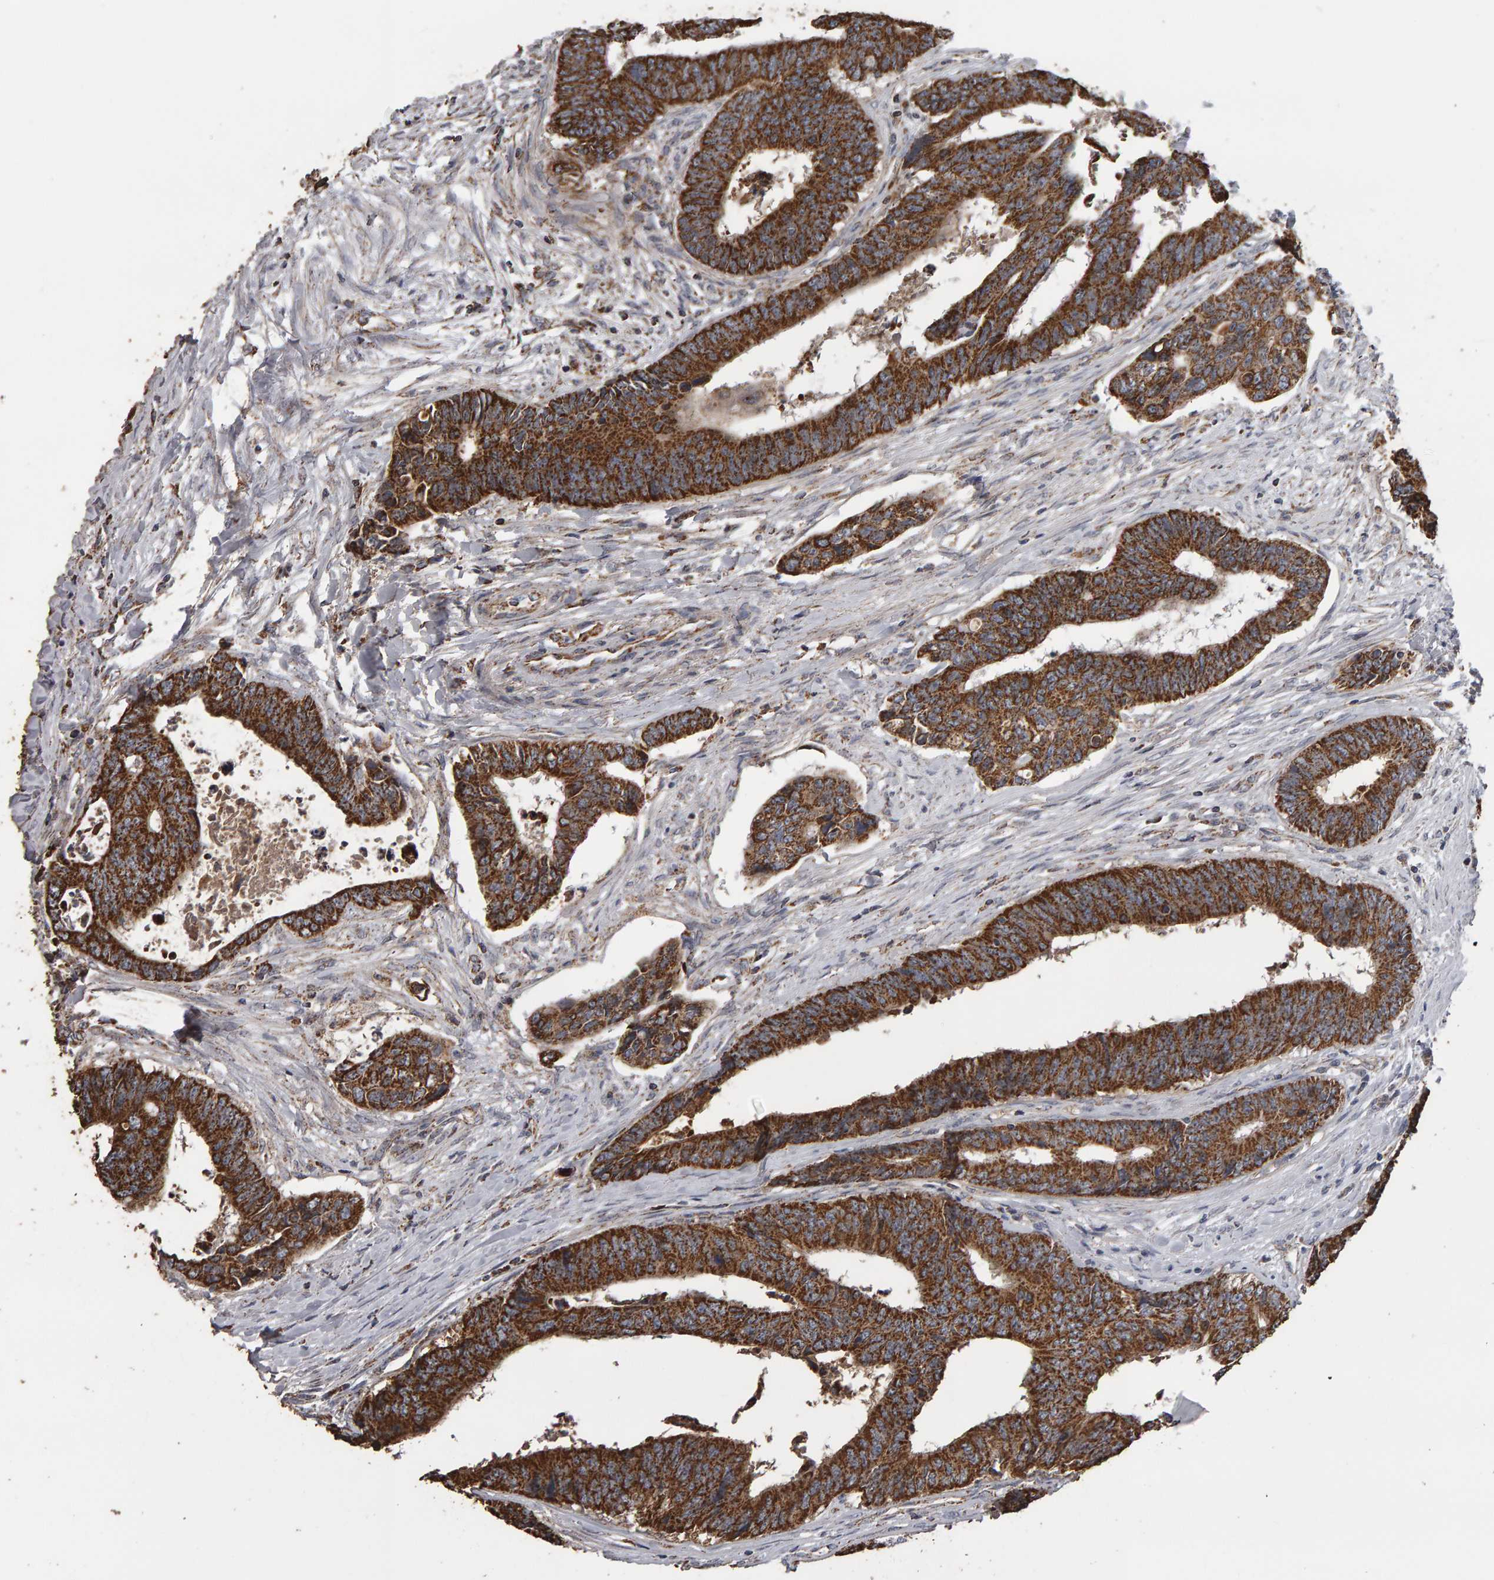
{"staining": {"intensity": "strong", "quantity": ">75%", "location": "cytoplasmic/membranous"}, "tissue": "colorectal cancer", "cell_type": "Tumor cells", "image_type": "cancer", "snomed": [{"axis": "morphology", "description": "Adenocarcinoma, NOS"}, {"axis": "topography", "description": "Rectum"}], "caption": "An immunohistochemistry photomicrograph of neoplastic tissue is shown. Protein staining in brown highlights strong cytoplasmic/membranous positivity in colorectal cancer within tumor cells. The staining is performed using DAB (3,3'-diaminobenzidine) brown chromogen to label protein expression. The nuclei are counter-stained blue using hematoxylin.", "gene": "TOM1L1", "patient": {"sex": "male", "age": 84}}